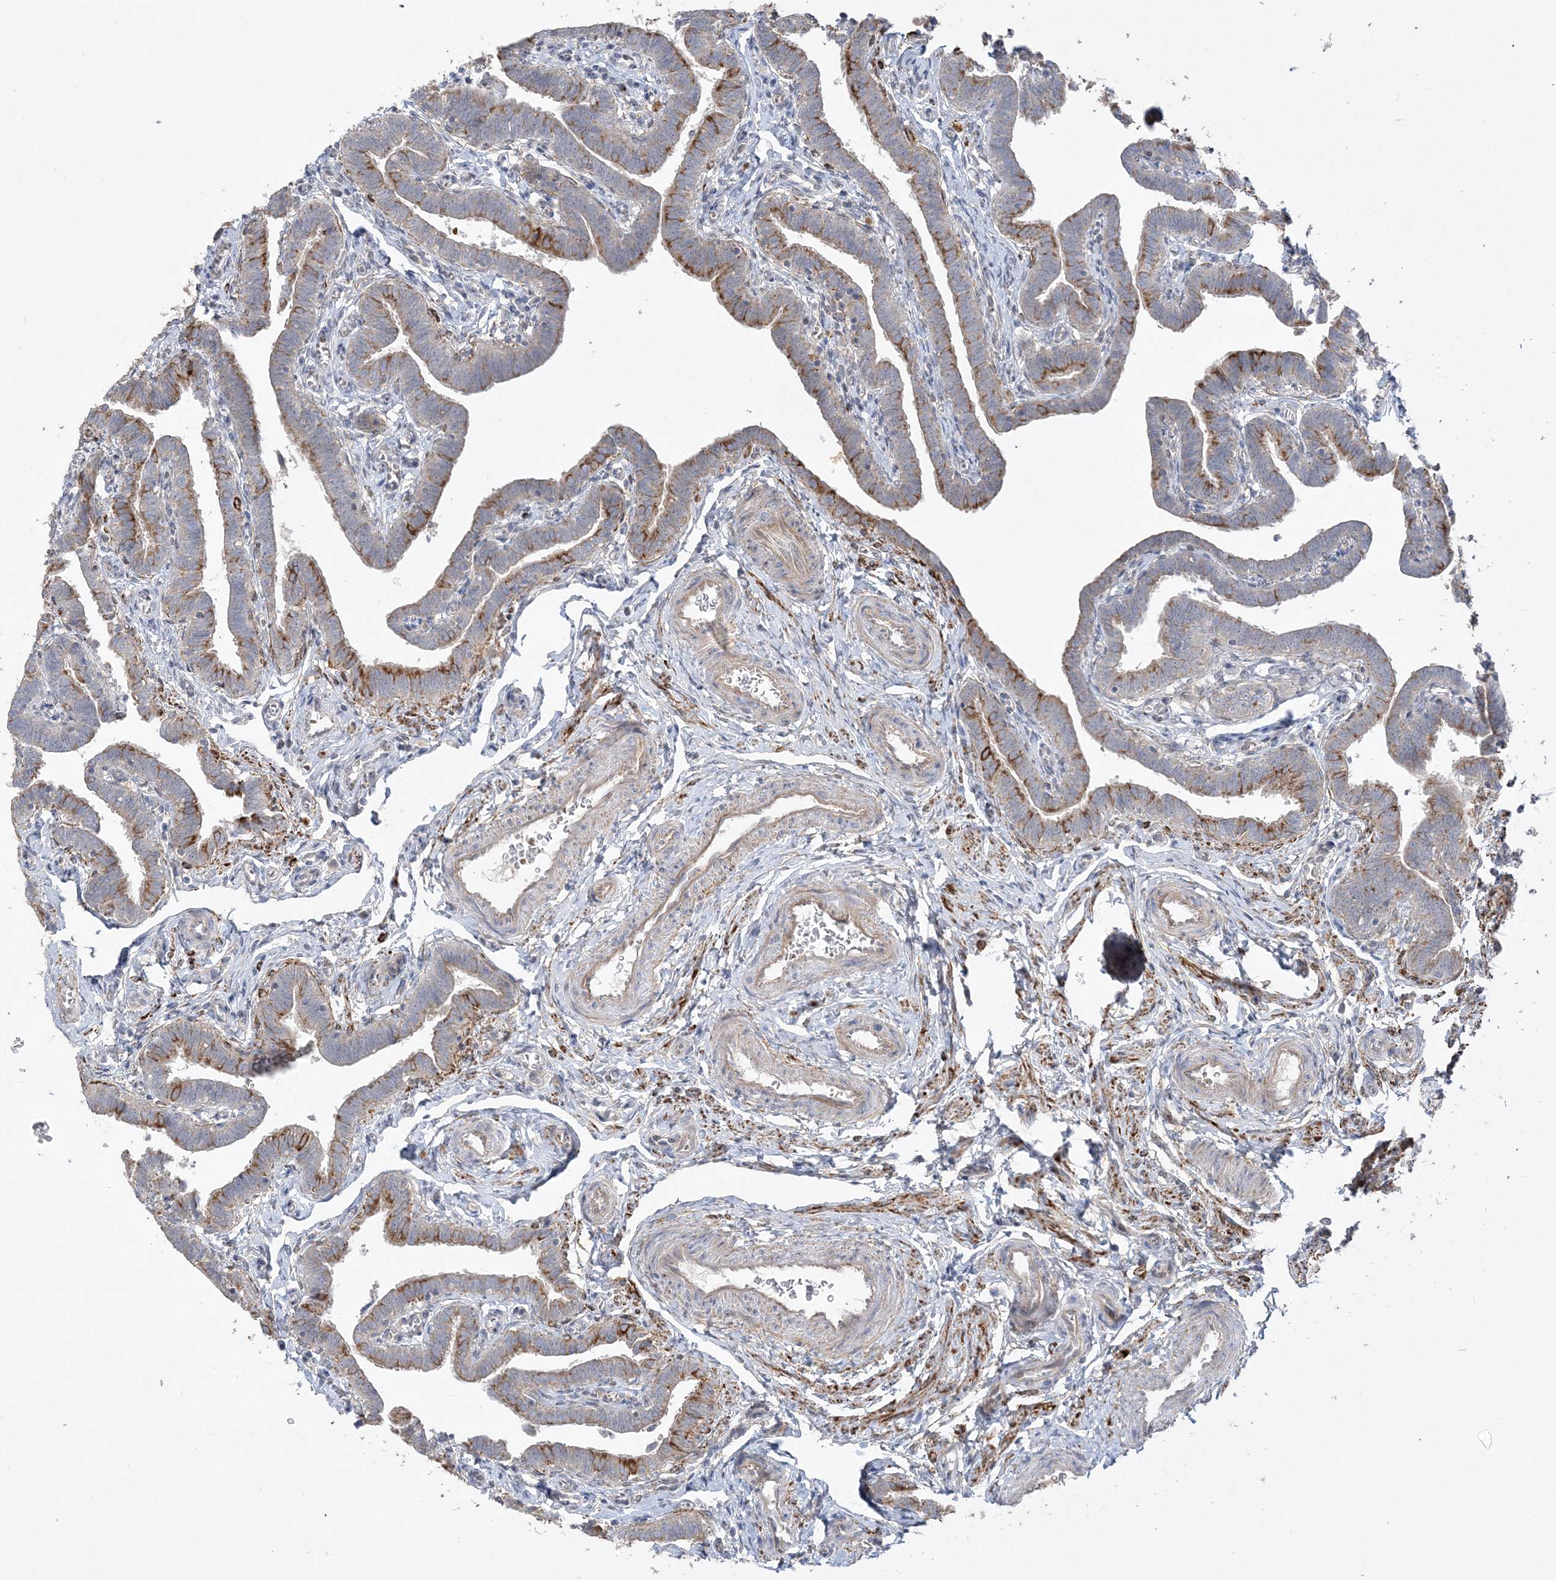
{"staining": {"intensity": "strong", "quantity": "25%-75%", "location": "cytoplasmic/membranous"}, "tissue": "fallopian tube", "cell_type": "Glandular cells", "image_type": "normal", "snomed": [{"axis": "morphology", "description": "Normal tissue, NOS"}, {"axis": "topography", "description": "Fallopian tube"}], "caption": "Strong cytoplasmic/membranous staining for a protein is present in about 25%-75% of glandular cells of benign fallopian tube using IHC.", "gene": "INPP1", "patient": {"sex": "female", "age": 36}}